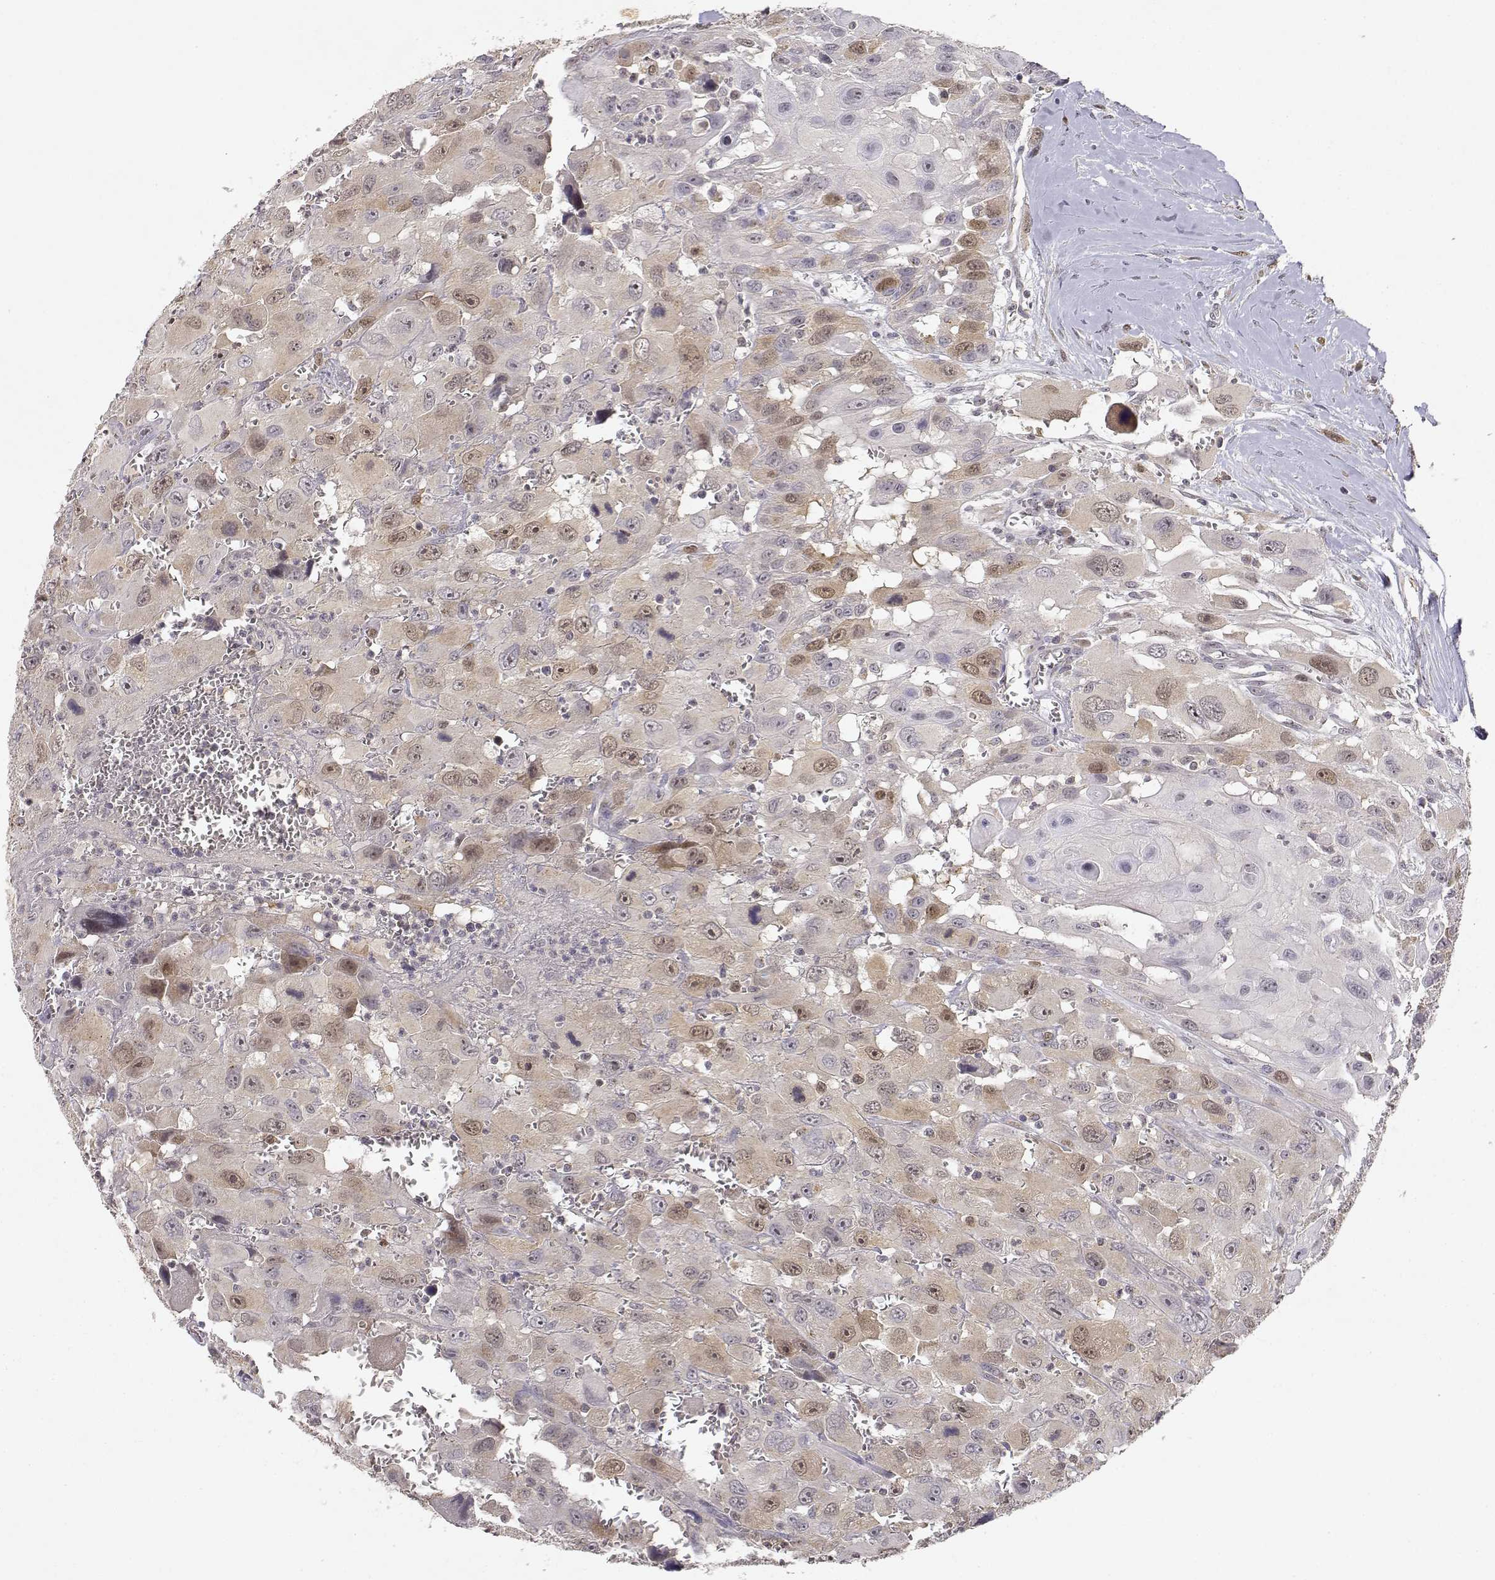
{"staining": {"intensity": "weak", "quantity": "25%-75%", "location": "cytoplasmic/membranous,nuclear"}, "tissue": "head and neck cancer", "cell_type": "Tumor cells", "image_type": "cancer", "snomed": [{"axis": "morphology", "description": "Squamous cell carcinoma, NOS"}, {"axis": "morphology", "description": "Squamous cell carcinoma, metastatic, NOS"}, {"axis": "topography", "description": "Oral tissue"}, {"axis": "topography", "description": "Head-Neck"}], "caption": "Human head and neck cancer (metastatic squamous cell carcinoma) stained with a brown dye exhibits weak cytoplasmic/membranous and nuclear positive staining in about 25%-75% of tumor cells.", "gene": "RAD51", "patient": {"sex": "female", "age": 85}}